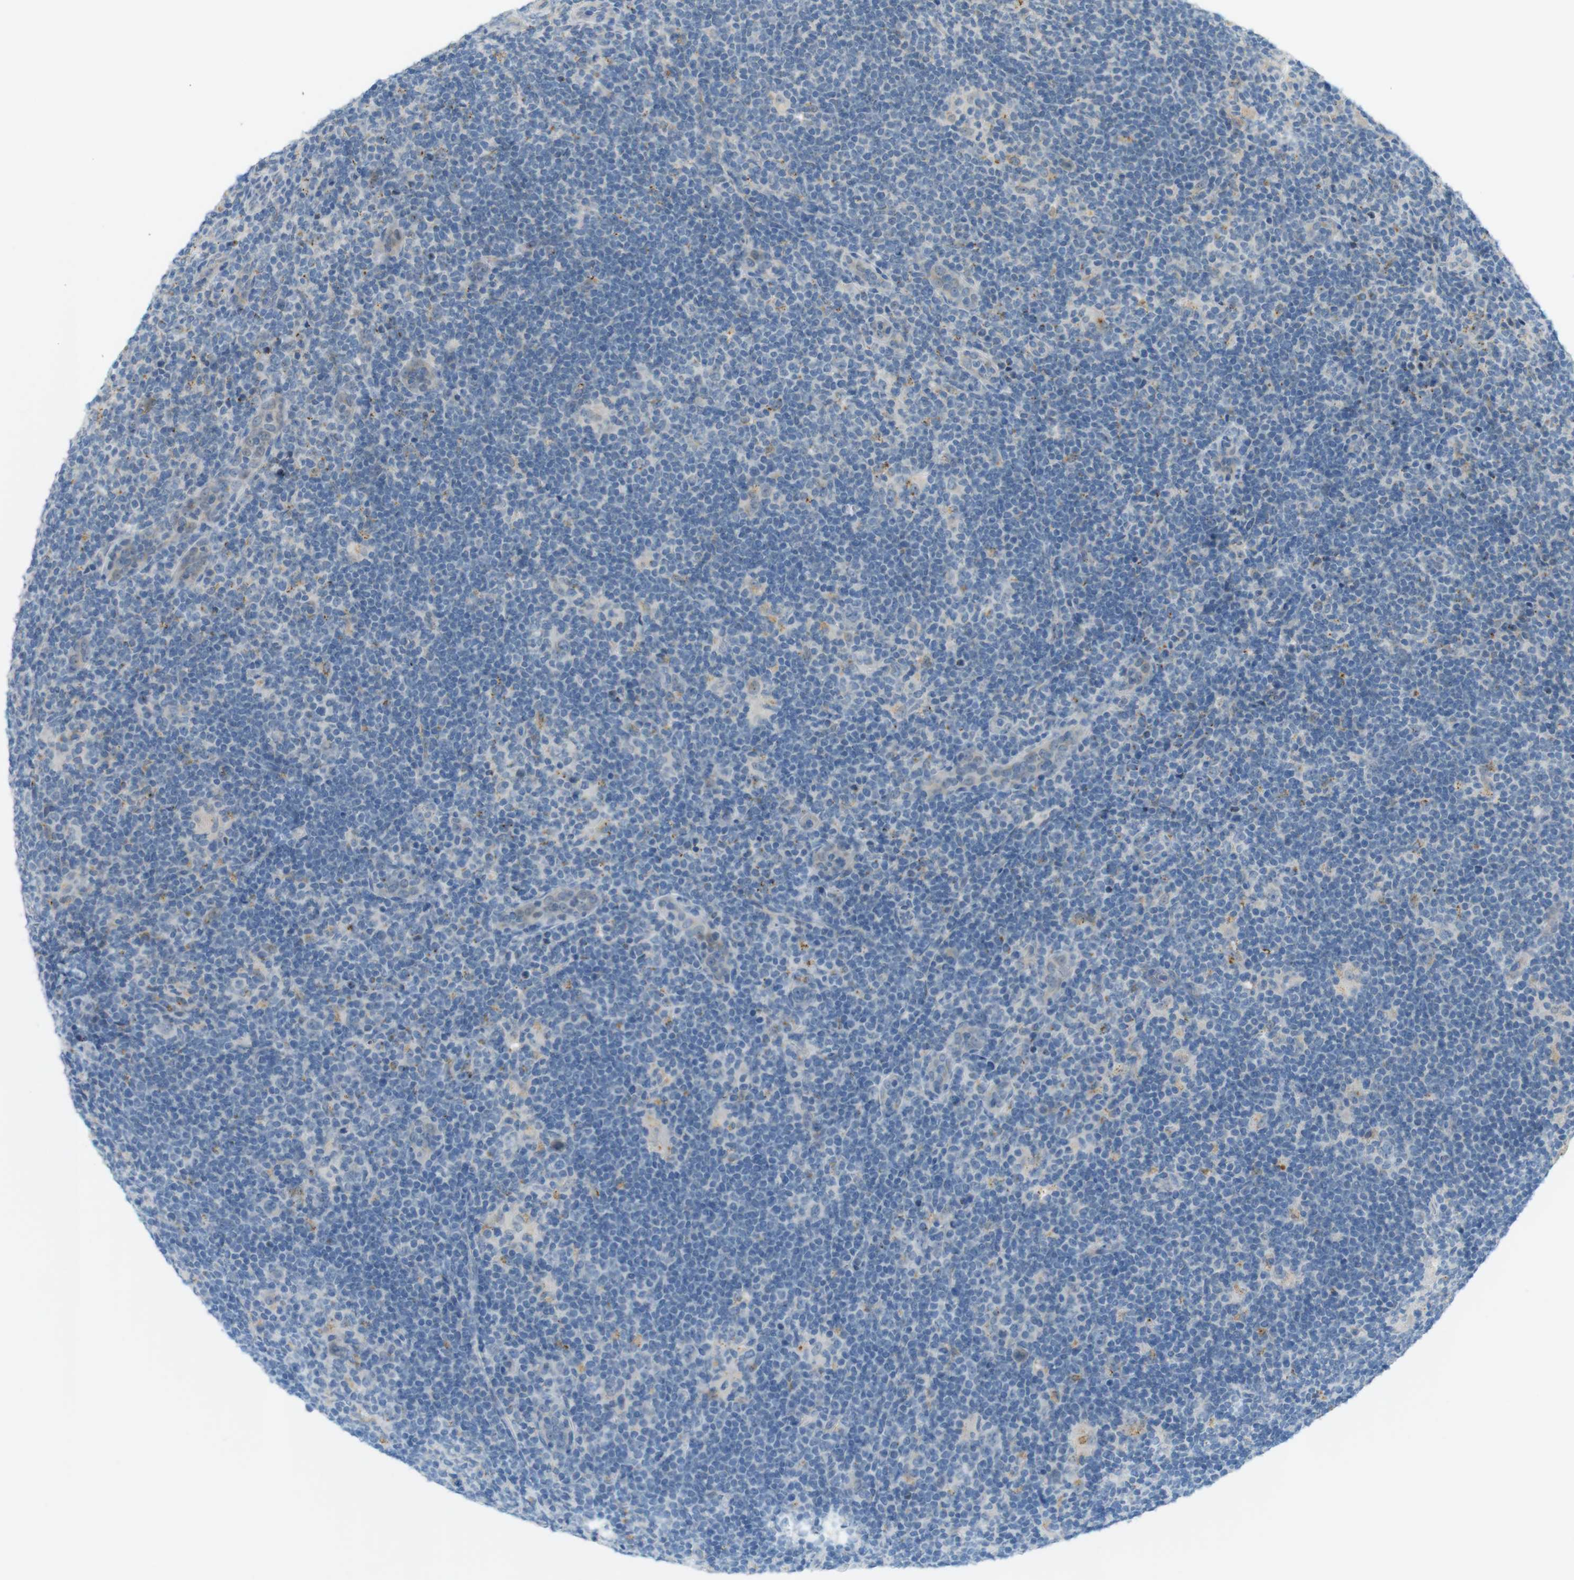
{"staining": {"intensity": "weak", "quantity": "<25%", "location": "cytoplasmic/membranous"}, "tissue": "lymphoma", "cell_type": "Tumor cells", "image_type": "cancer", "snomed": [{"axis": "morphology", "description": "Hodgkin's disease, NOS"}, {"axis": "topography", "description": "Lymph node"}], "caption": "Immunohistochemistry histopathology image of neoplastic tissue: human lymphoma stained with DAB displays no significant protein staining in tumor cells. (DAB IHC visualized using brightfield microscopy, high magnification).", "gene": "UGT8", "patient": {"sex": "female", "age": 57}}